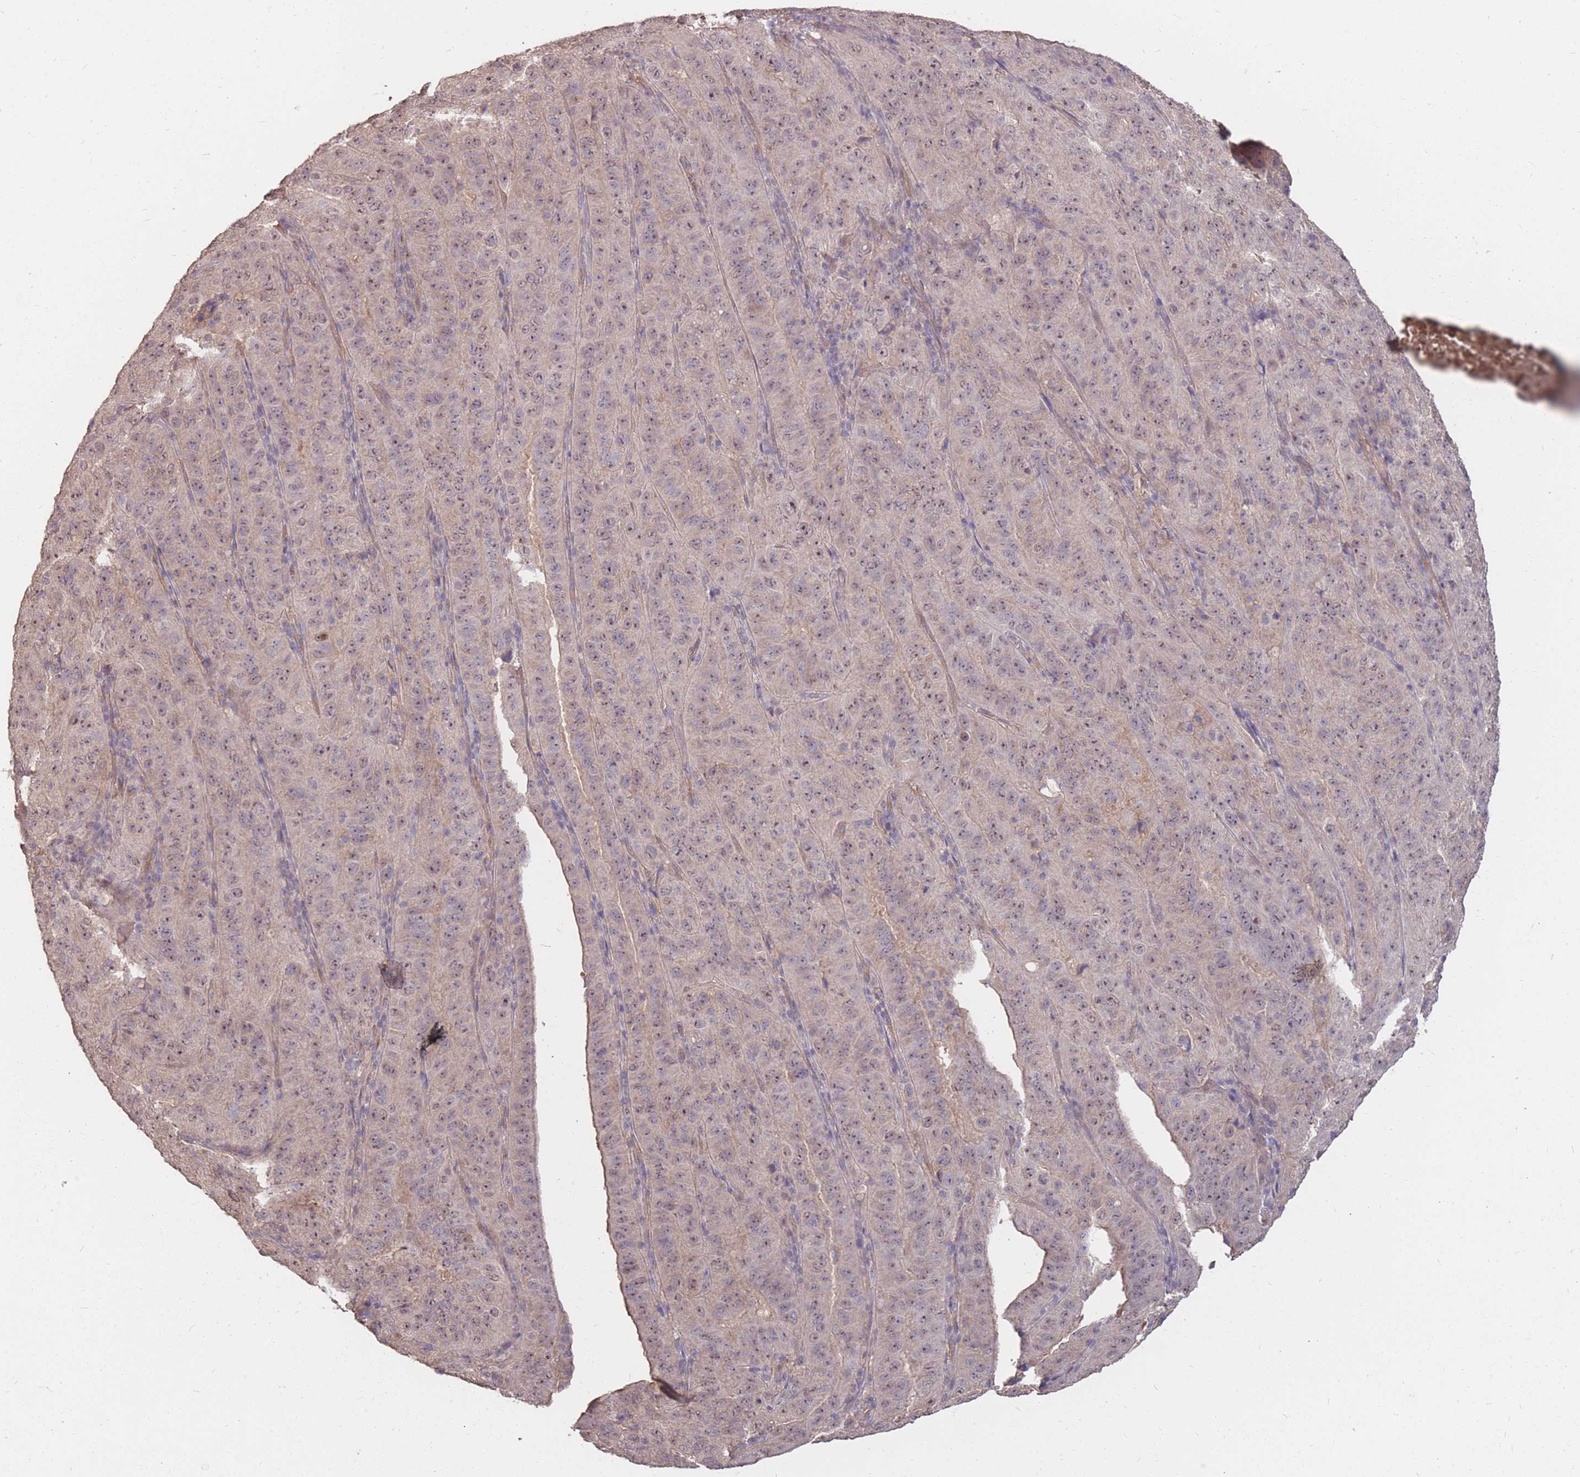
{"staining": {"intensity": "weak", "quantity": "25%-75%", "location": "nuclear"}, "tissue": "pancreatic cancer", "cell_type": "Tumor cells", "image_type": "cancer", "snomed": [{"axis": "morphology", "description": "Adenocarcinoma, NOS"}, {"axis": "topography", "description": "Pancreas"}], "caption": "A brown stain labels weak nuclear expression of a protein in pancreatic cancer tumor cells.", "gene": "DYNC1LI2", "patient": {"sex": "male", "age": 63}}